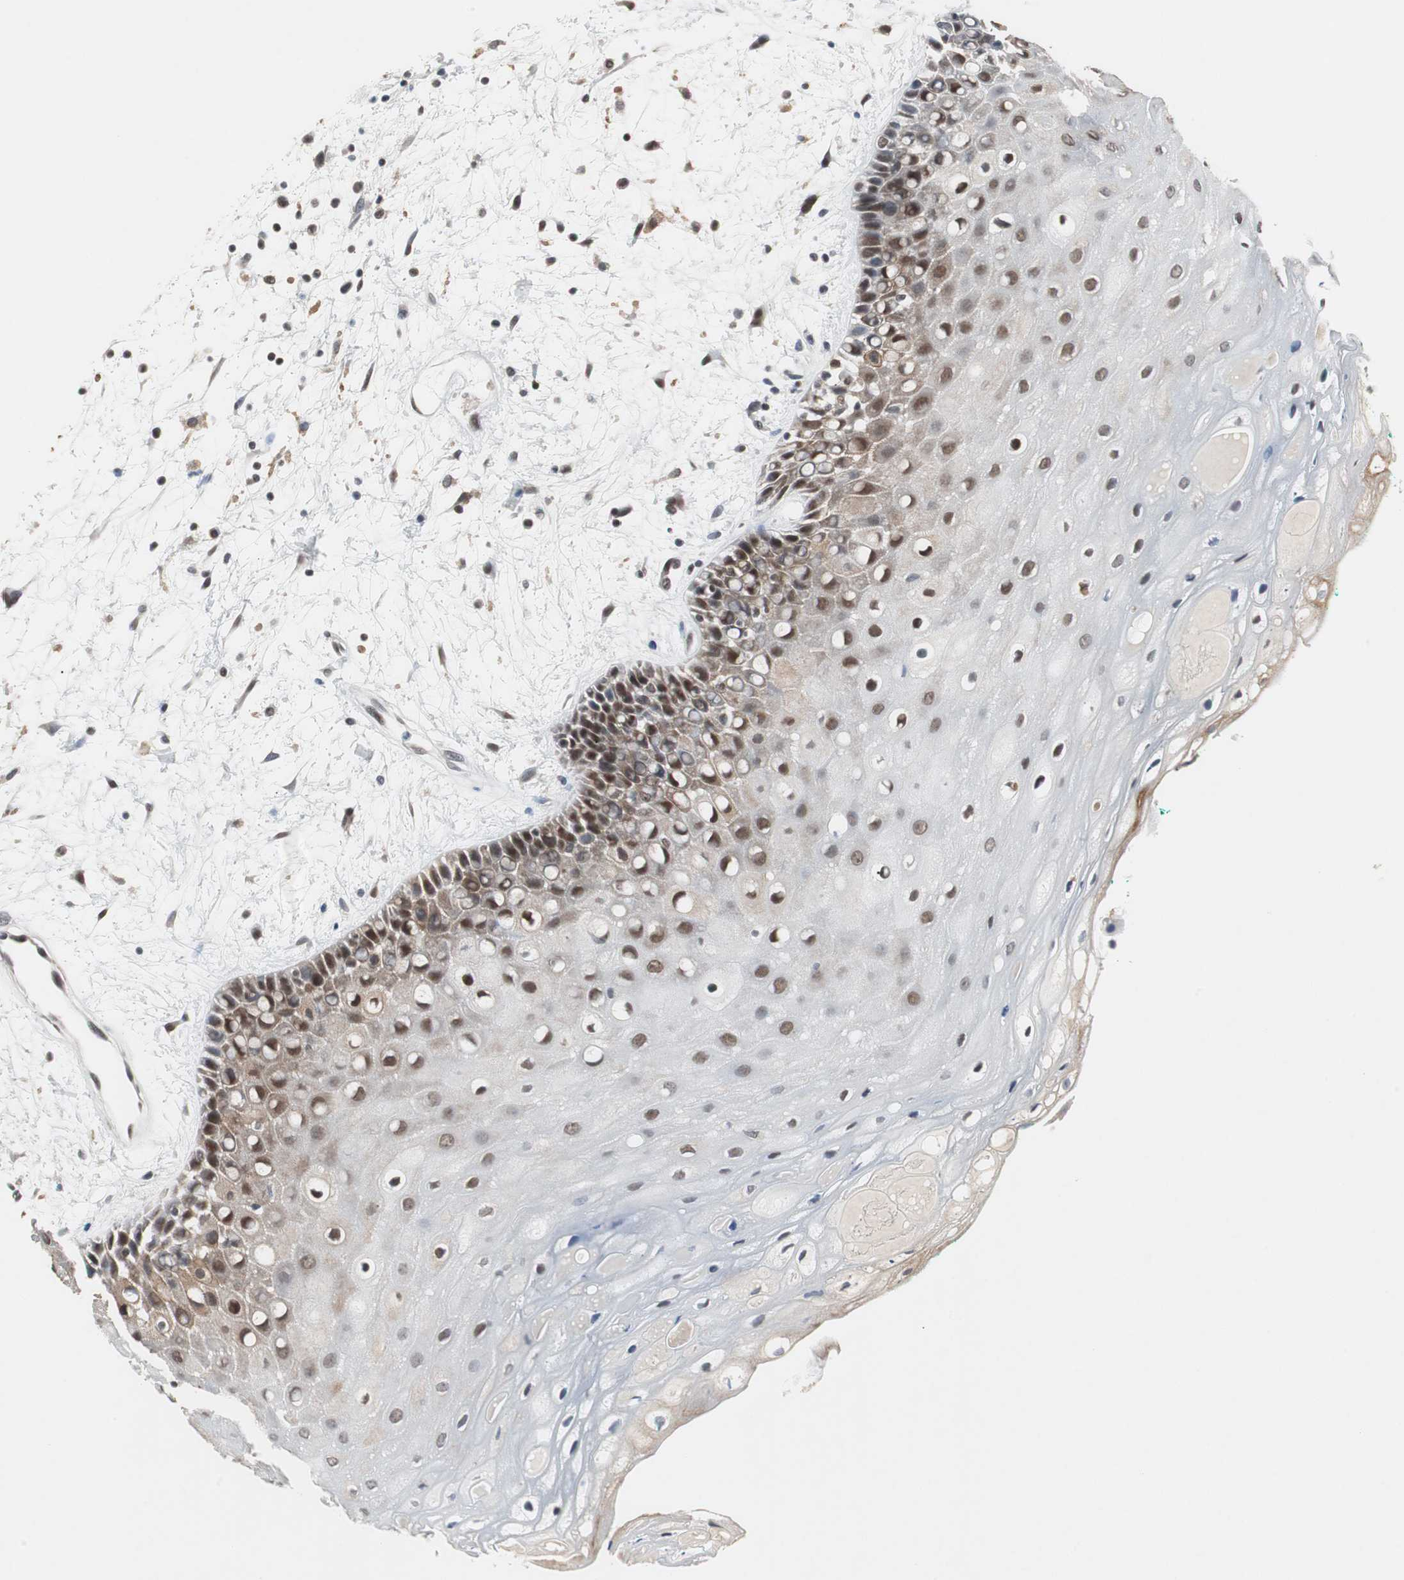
{"staining": {"intensity": "moderate", "quantity": ">75%", "location": "cytoplasmic/membranous,nuclear"}, "tissue": "oral mucosa", "cell_type": "Squamous epithelial cells", "image_type": "normal", "snomed": [{"axis": "morphology", "description": "Normal tissue, NOS"}, {"axis": "morphology", "description": "Squamous cell carcinoma, NOS"}, {"axis": "topography", "description": "Skeletal muscle"}, {"axis": "topography", "description": "Oral tissue"}, {"axis": "topography", "description": "Head-Neck"}], "caption": "IHC of normal human oral mucosa exhibits medium levels of moderate cytoplasmic/membranous,nuclear expression in about >75% of squamous epithelial cells. (IHC, brightfield microscopy, high magnification).", "gene": "TAF7", "patient": {"sex": "female", "age": 84}}